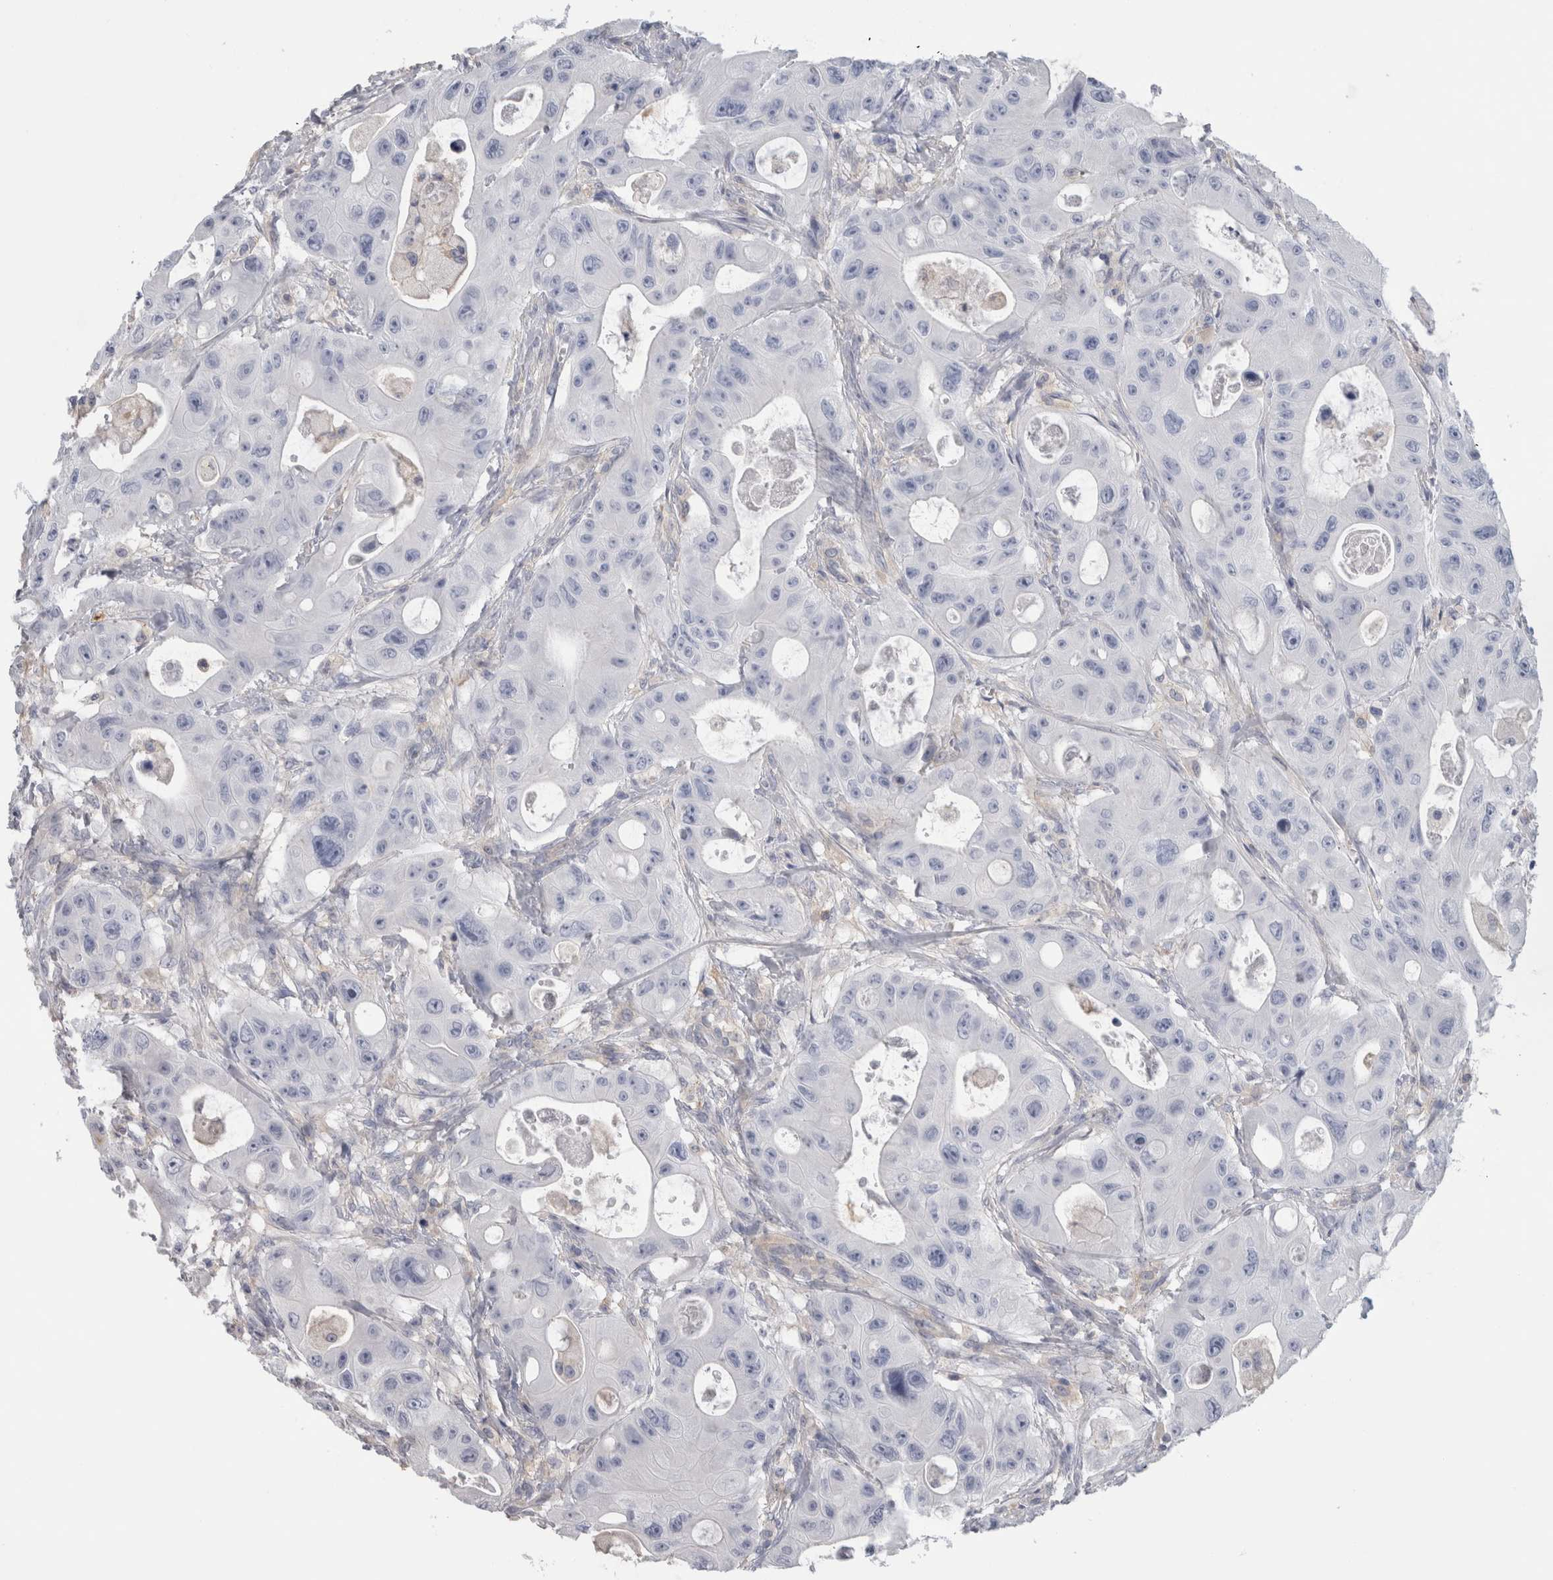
{"staining": {"intensity": "negative", "quantity": "none", "location": "none"}, "tissue": "colorectal cancer", "cell_type": "Tumor cells", "image_type": "cancer", "snomed": [{"axis": "morphology", "description": "Adenocarcinoma, NOS"}, {"axis": "topography", "description": "Colon"}], "caption": "An immunohistochemistry (IHC) image of colorectal cancer (adenocarcinoma) is shown. There is no staining in tumor cells of colorectal cancer (adenocarcinoma). Brightfield microscopy of immunohistochemistry (IHC) stained with DAB (3,3'-diaminobenzidine) (brown) and hematoxylin (blue), captured at high magnification.", "gene": "SCRN1", "patient": {"sex": "female", "age": 46}}